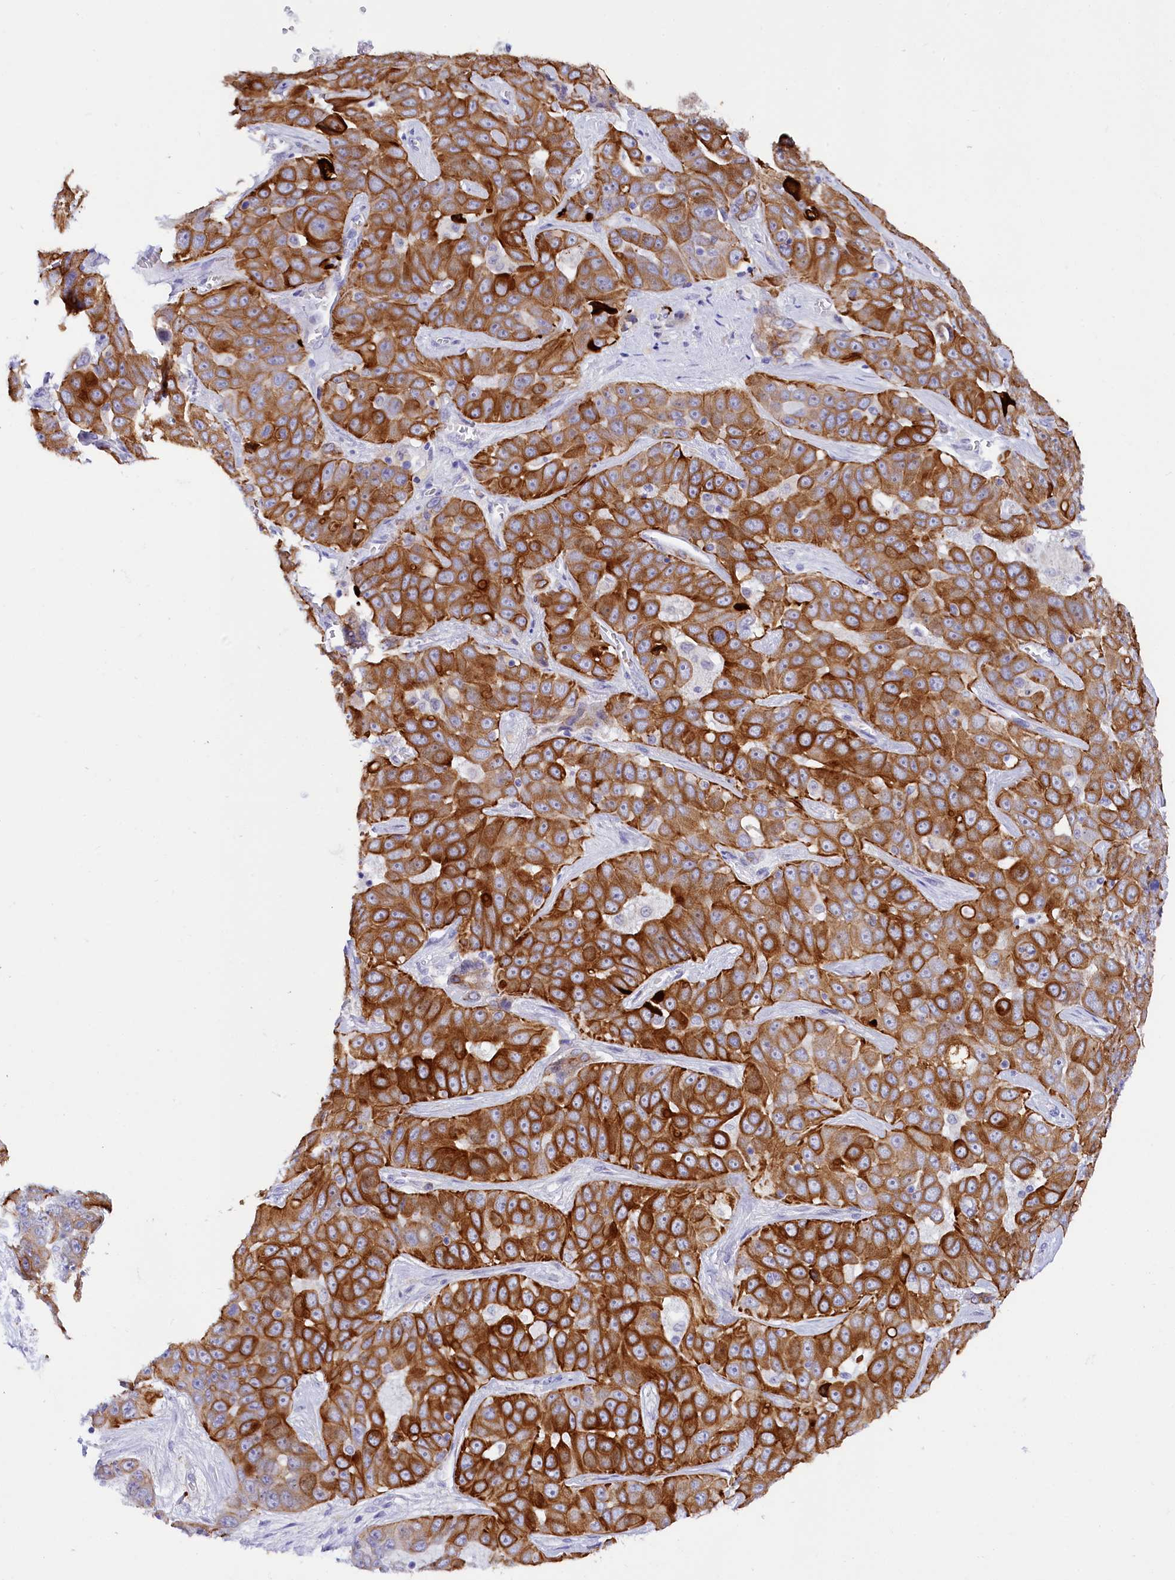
{"staining": {"intensity": "strong", "quantity": ">75%", "location": "cytoplasmic/membranous"}, "tissue": "liver cancer", "cell_type": "Tumor cells", "image_type": "cancer", "snomed": [{"axis": "morphology", "description": "Cholangiocarcinoma"}, {"axis": "topography", "description": "Liver"}], "caption": "Cholangiocarcinoma (liver) was stained to show a protein in brown. There is high levels of strong cytoplasmic/membranous expression in approximately >75% of tumor cells.", "gene": "FAAP20", "patient": {"sex": "female", "age": 52}}